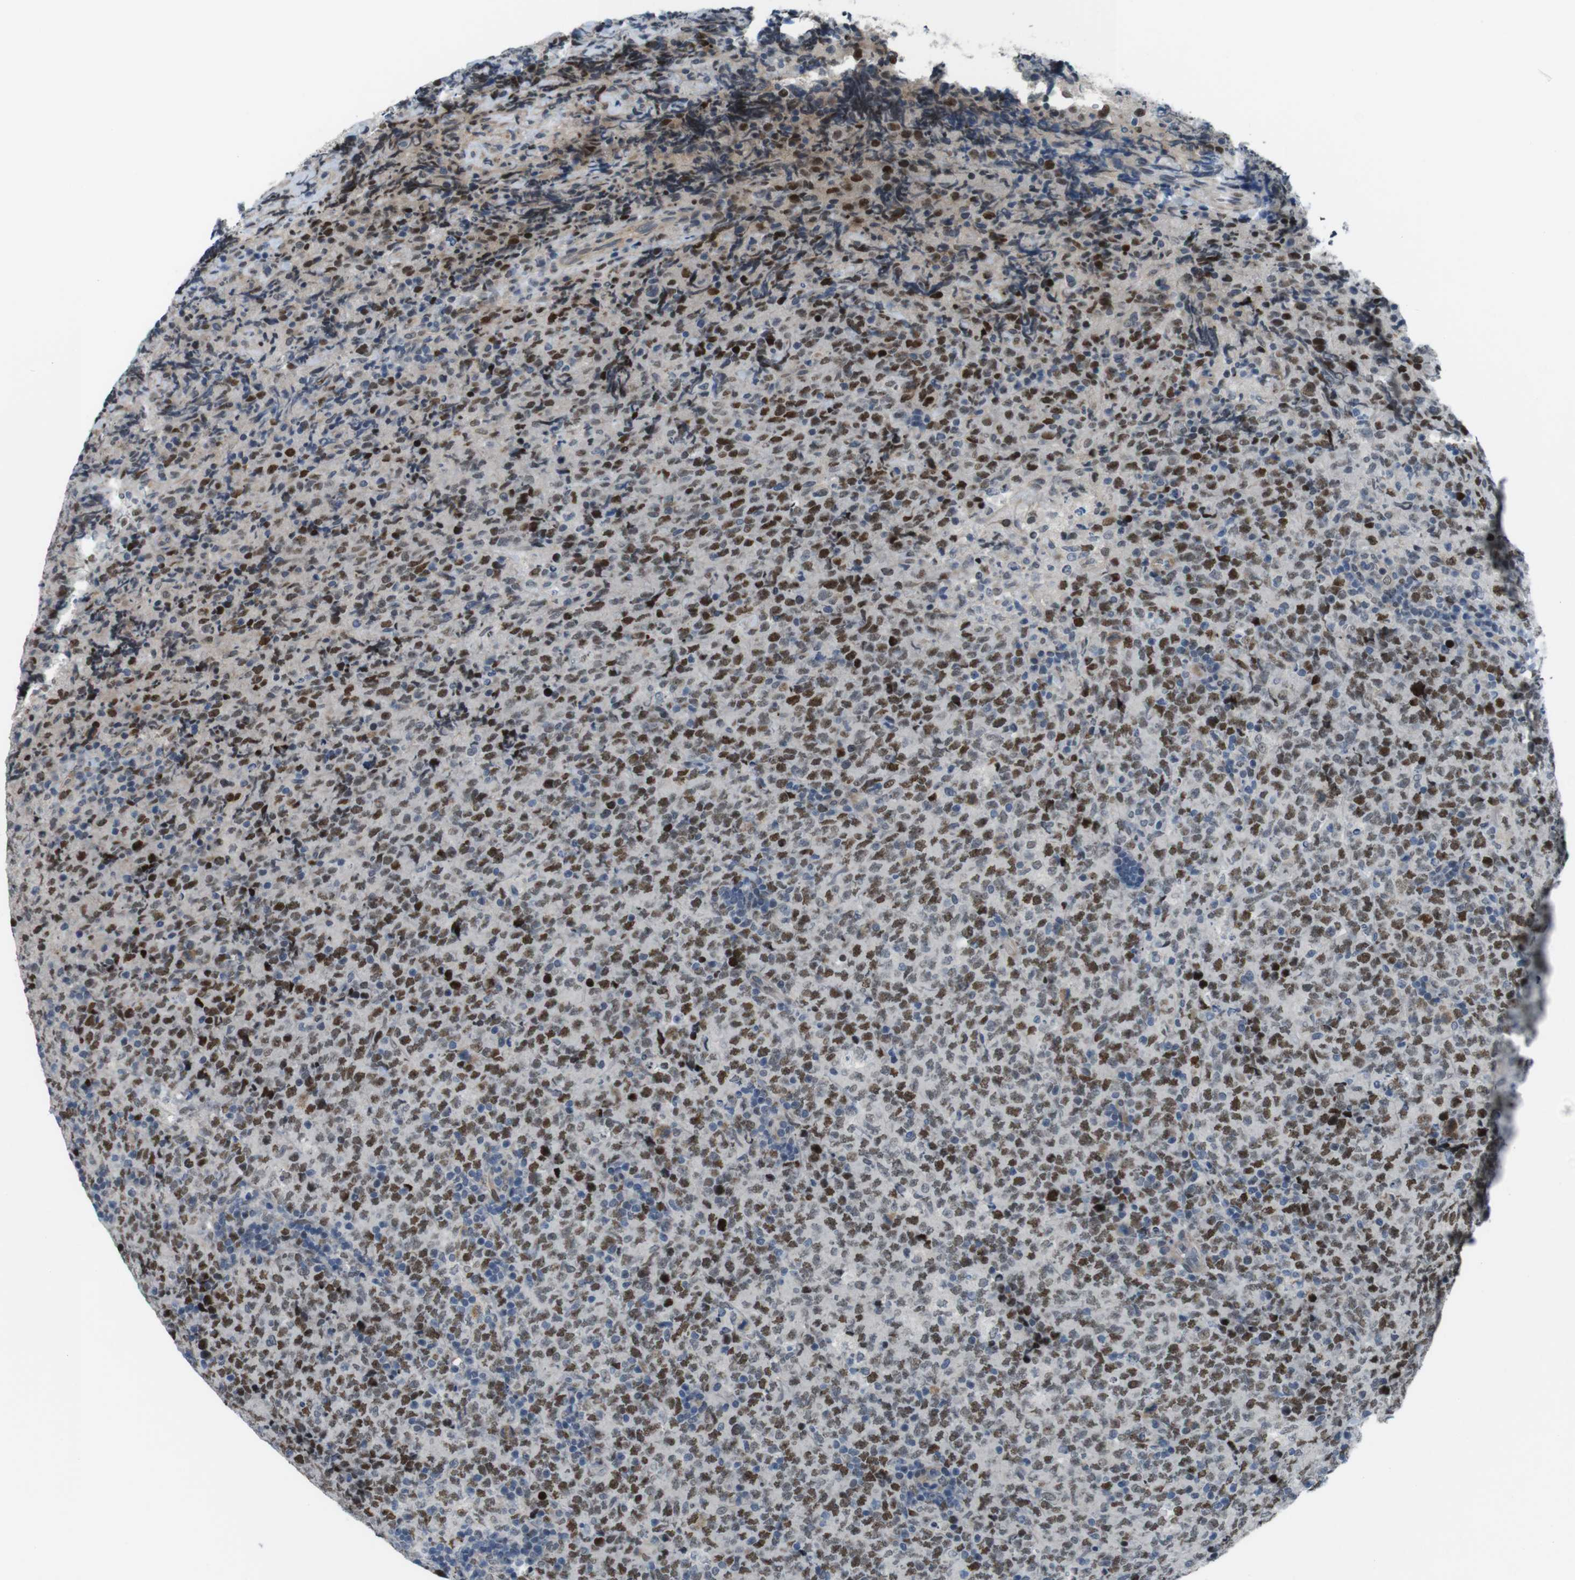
{"staining": {"intensity": "moderate", "quantity": ">75%", "location": "nuclear"}, "tissue": "lymphoma", "cell_type": "Tumor cells", "image_type": "cancer", "snomed": [{"axis": "morphology", "description": "Malignant lymphoma, non-Hodgkin's type, High grade"}, {"axis": "topography", "description": "Tonsil"}], "caption": "Lymphoma stained with IHC displays moderate nuclear expression in about >75% of tumor cells.", "gene": "SMCO2", "patient": {"sex": "female", "age": 36}}